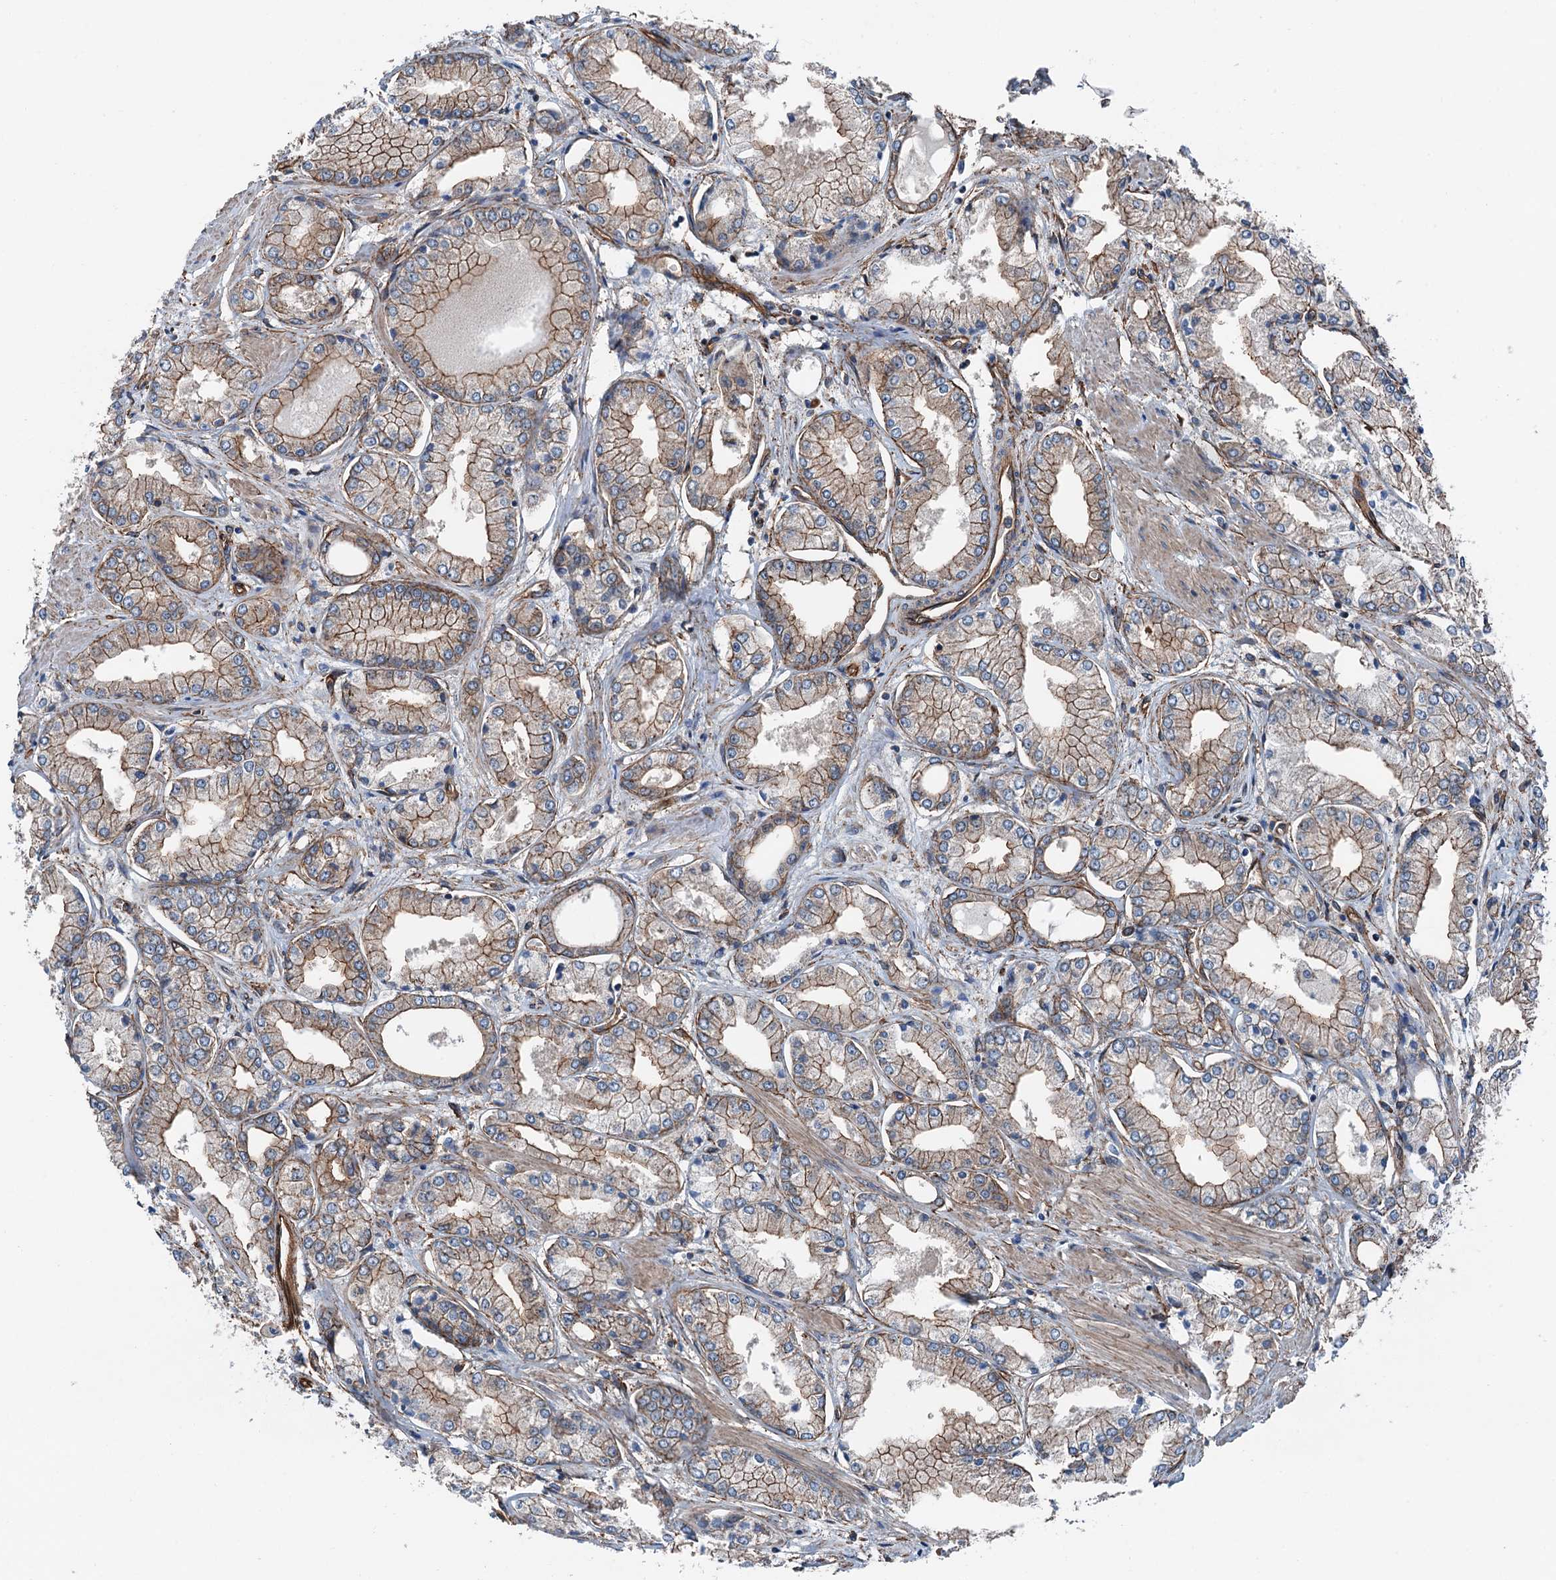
{"staining": {"intensity": "moderate", "quantity": ">75%", "location": "cytoplasmic/membranous"}, "tissue": "prostate cancer", "cell_type": "Tumor cells", "image_type": "cancer", "snomed": [{"axis": "morphology", "description": "Adenocarcinoma, Low grade"}, {"axis": "topography", "description": "Prostate"}], "caption": "Human low-grade adenocarcinoma (prostate) stained for a protein (brown) exhibits moderate cytoplasmic/membranous positive positivity in about >75% of tumor cells.", "gene": "NMRAL1", "patient": {"sex": "male", "age": 60}}